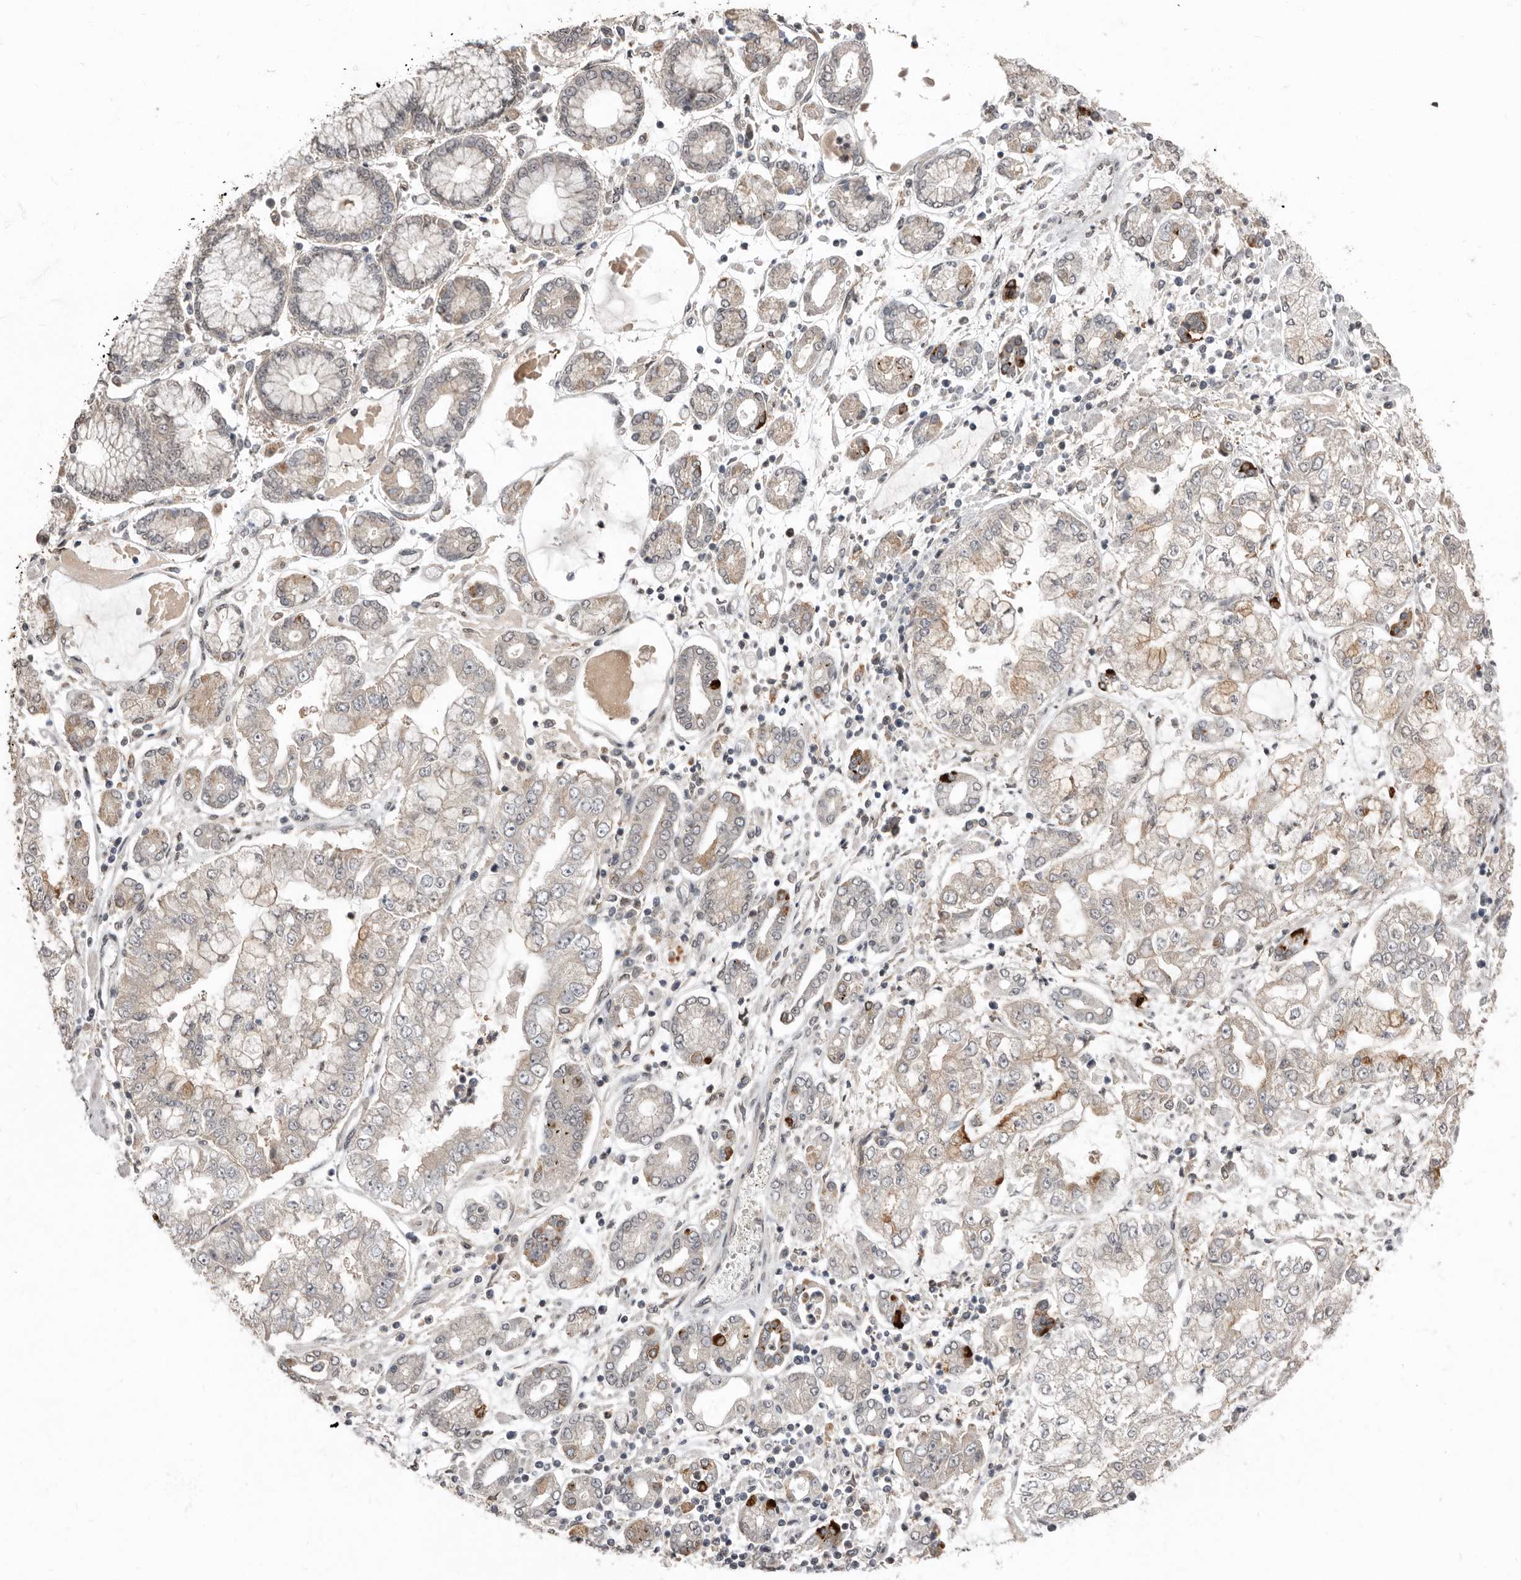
{"staining": {"intensity": "weak", "quantity": "<25%", "location": "cytoplasmic/membranous"}, "tissue": "stomach cancer", "cell_type": "Tumor cells", "image_type": "cancer", "snomed": [{"axis": "morphology", "description": "Adenocarcinoma, NOS"}, {"axis": "topography", "description": "Stomach"}], "caption": "Histopathology image shows no significant protein positivity in tumor cells of stomach cancer. (DAB immunohistochemistry (IHC), high magnification).", "gene": "LRGUK", "patient": {"sex": "male", "age": 76}}